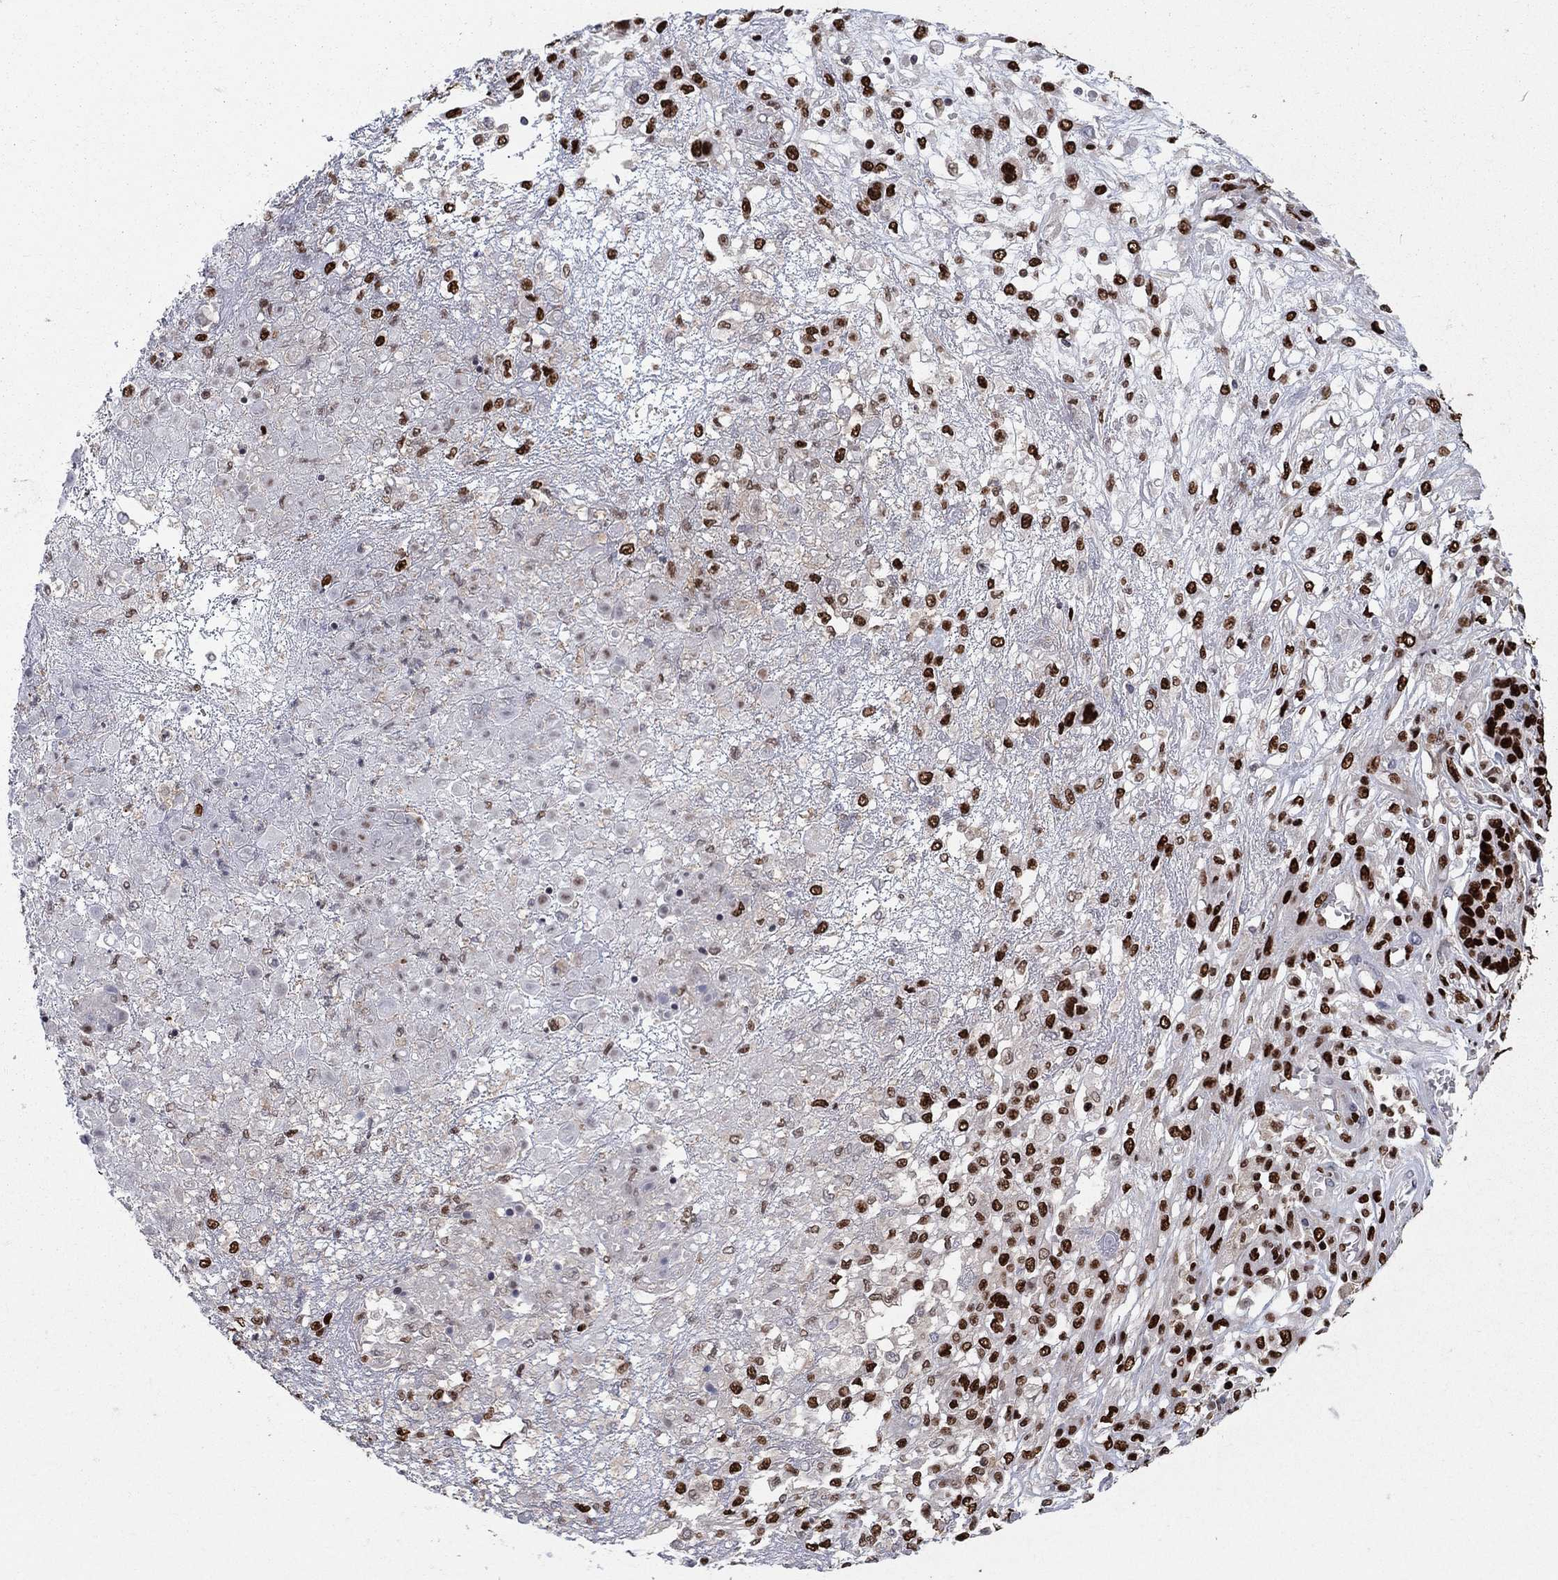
{"staining": {"intensity": "strong", "quantity": ">75%", "location": "nuclear"}, "tissue": "ovarian cancer", "cell_type": "Tumor cells", "image_type": "cancer", "snomed": [{"axis": "morphology", "description": "Cystadenocarcinoma, serous, NOS"}, {"axis": "topography", "description": "Ovary"}], "caption": "IHC micrograph of neoplastic tissue: human ovarian serous cystadenocarcinoma stained using immunohistochemistry demonstrates high levels of strong protein expression localized specifically in the nuclear of tumor cells, appearing as a nuclear brown color.", "gene": "ZNHIT3", "patient": {"sex": "female", "age": 67}}